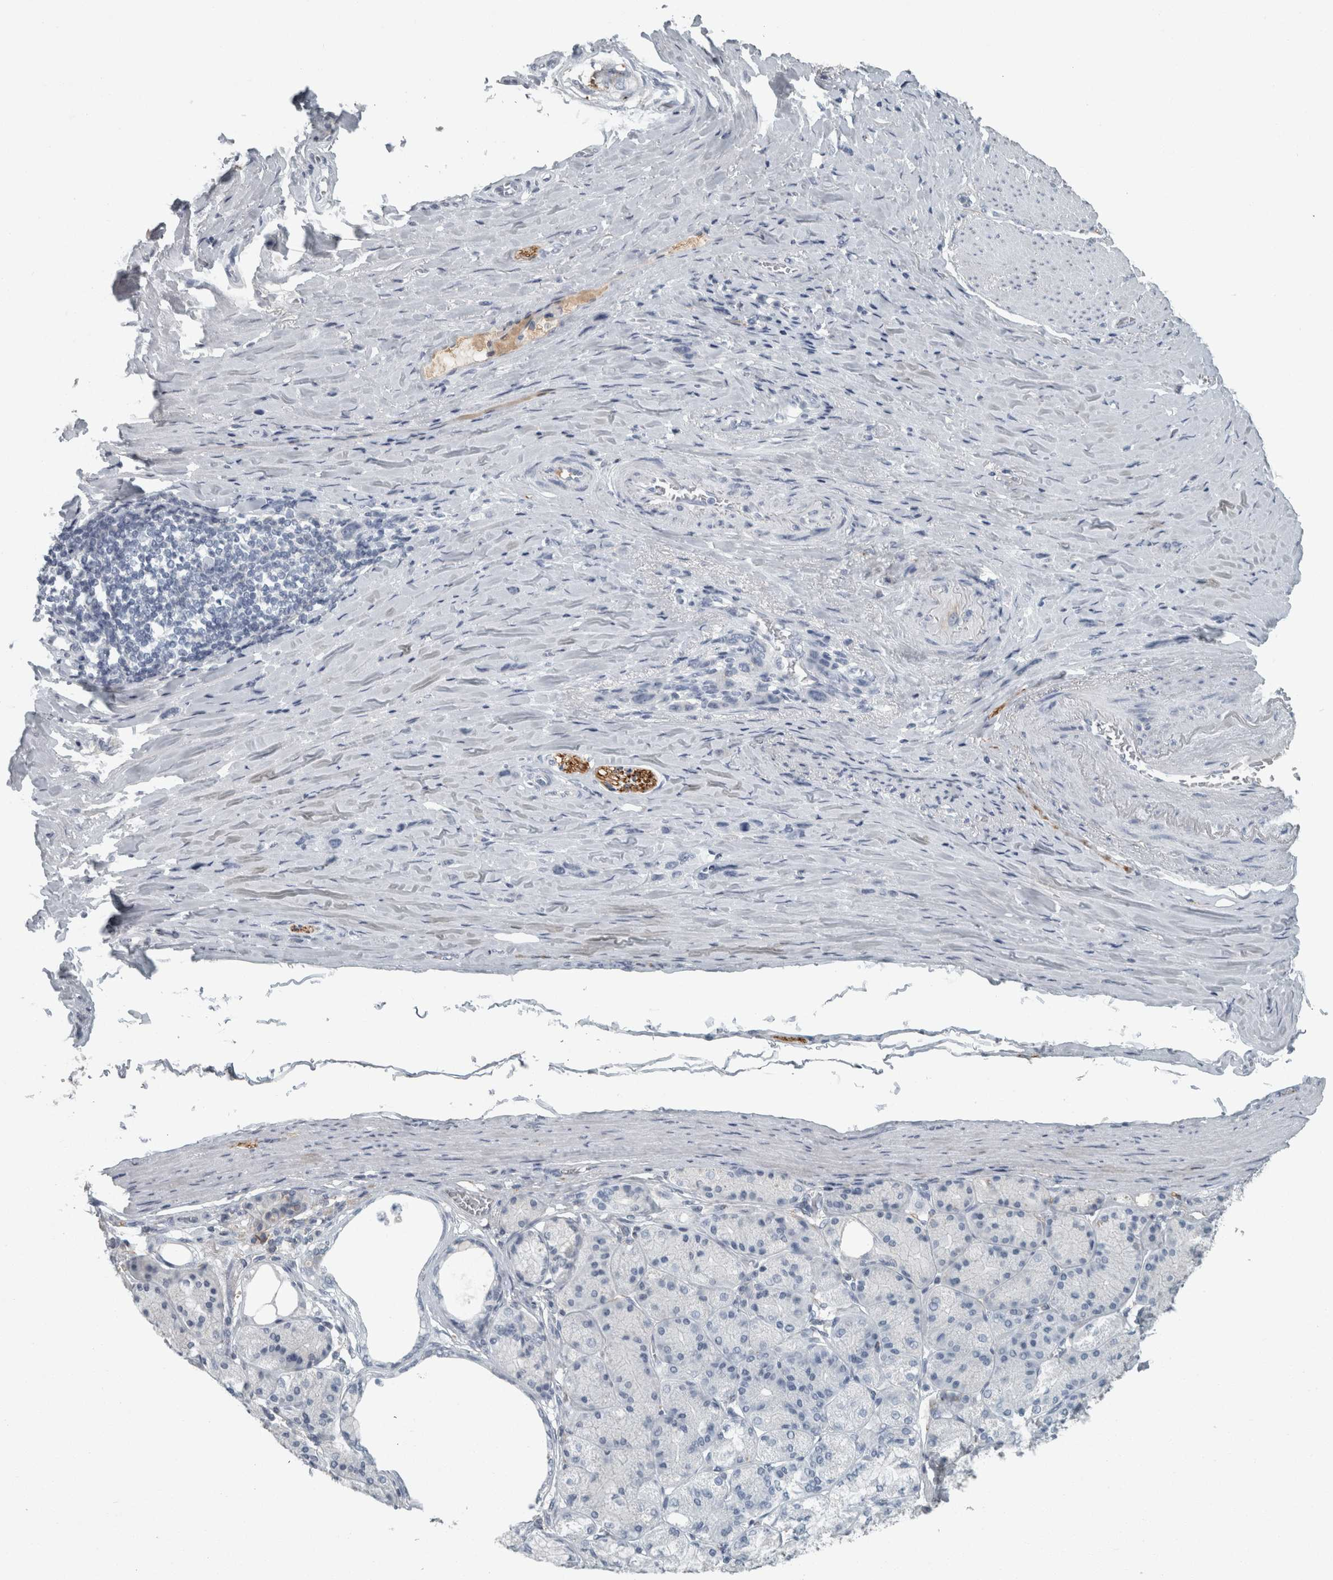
{"staining": {"intensity": "negative", "quantity": "none", "location": "none"}, "tissue": "stomach cancer", "cell_type": "Tumor cells", "image_type": "cancer", "snomed": [{"axis": "morphology", "description": "Normal tissue, NOS"}, {"axis": "morphology", "description": "Adenocarcinoma, NOS"}, {"axis": "morphology", "description": "Adenocarcinoma, High grade"}, {"axis": "topography", "description": "Stomach, upper"}, {"axis": "topography", "description": "Stomach"}], "caption": "This is a micrograph of immunohistochemistry staining of stomach high-grade adenocarcinoma, which shows no positivity in tumor cells. Brightfield microscopy of IHC stained with DAB (brown) and hematoxylin (blue), captured at high magnification.", "gene": "CHL1", "patient": {"sex": "female", "age": 65}}